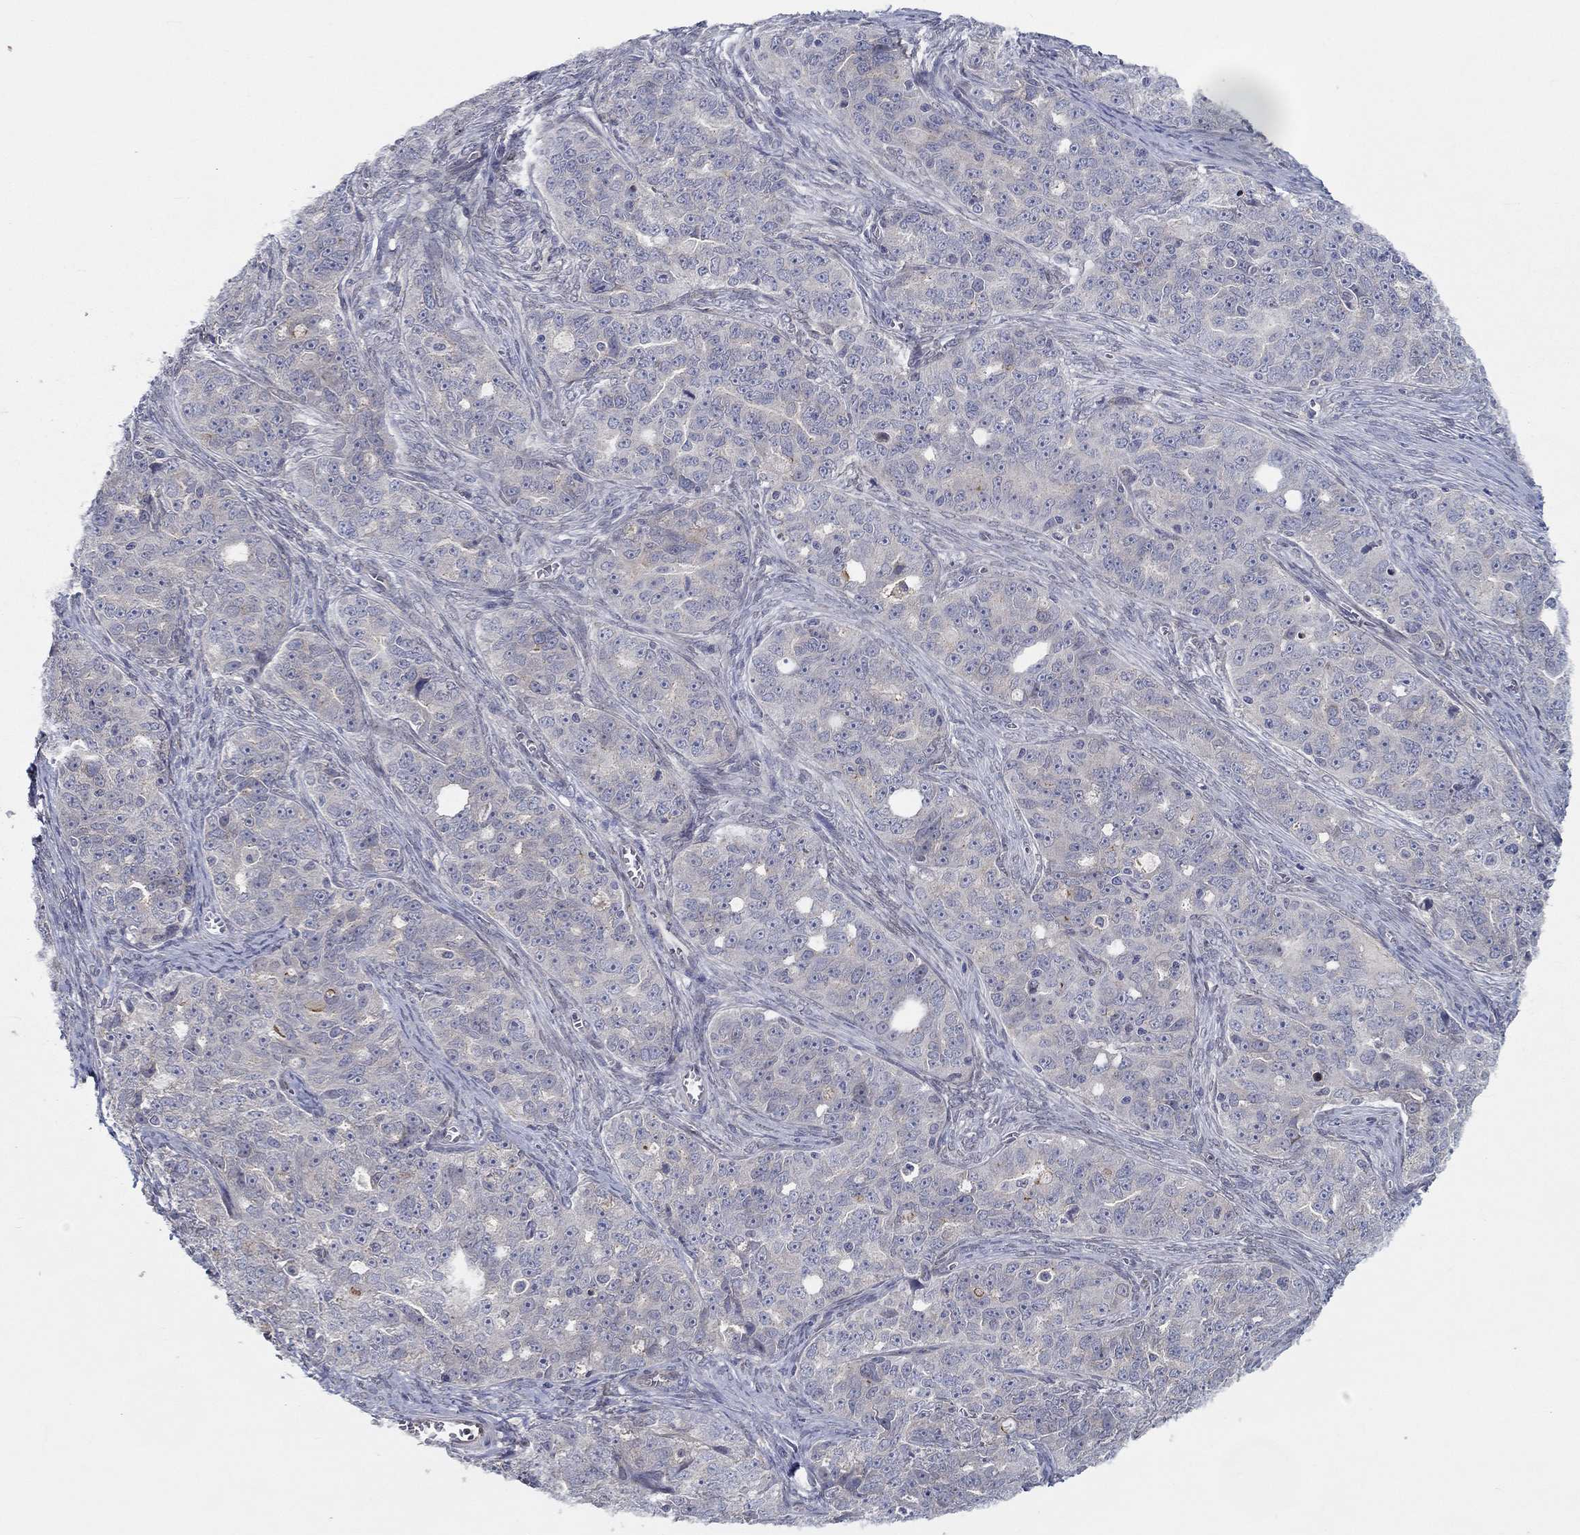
{"staining": {"intensity": "negative", "quantity": "none", "location": "none"}, "tissue": "ovarian cancer", "cell_type": "Tumor cells", "image_type": "cancer", "snomed": [{"axis": "morphology", "description": "Cystadenocarcinoma, serous, NOS"}, {"axis": "topography", "description": "Ovary"}], "caption": "Immunohistochemistry image of neoplastic tissue: human ovarian cancer (serous cystadenocarcinoma) stained with DAB exhibits no significant protein positivity in tumor cells. (DAB (3,3'-diaminobenzidine) immunohistochemistry visualized using brightfield microscopy, high magnification).", "gene": "CETN3", "patient": {"sex": "female", "age": 51}}